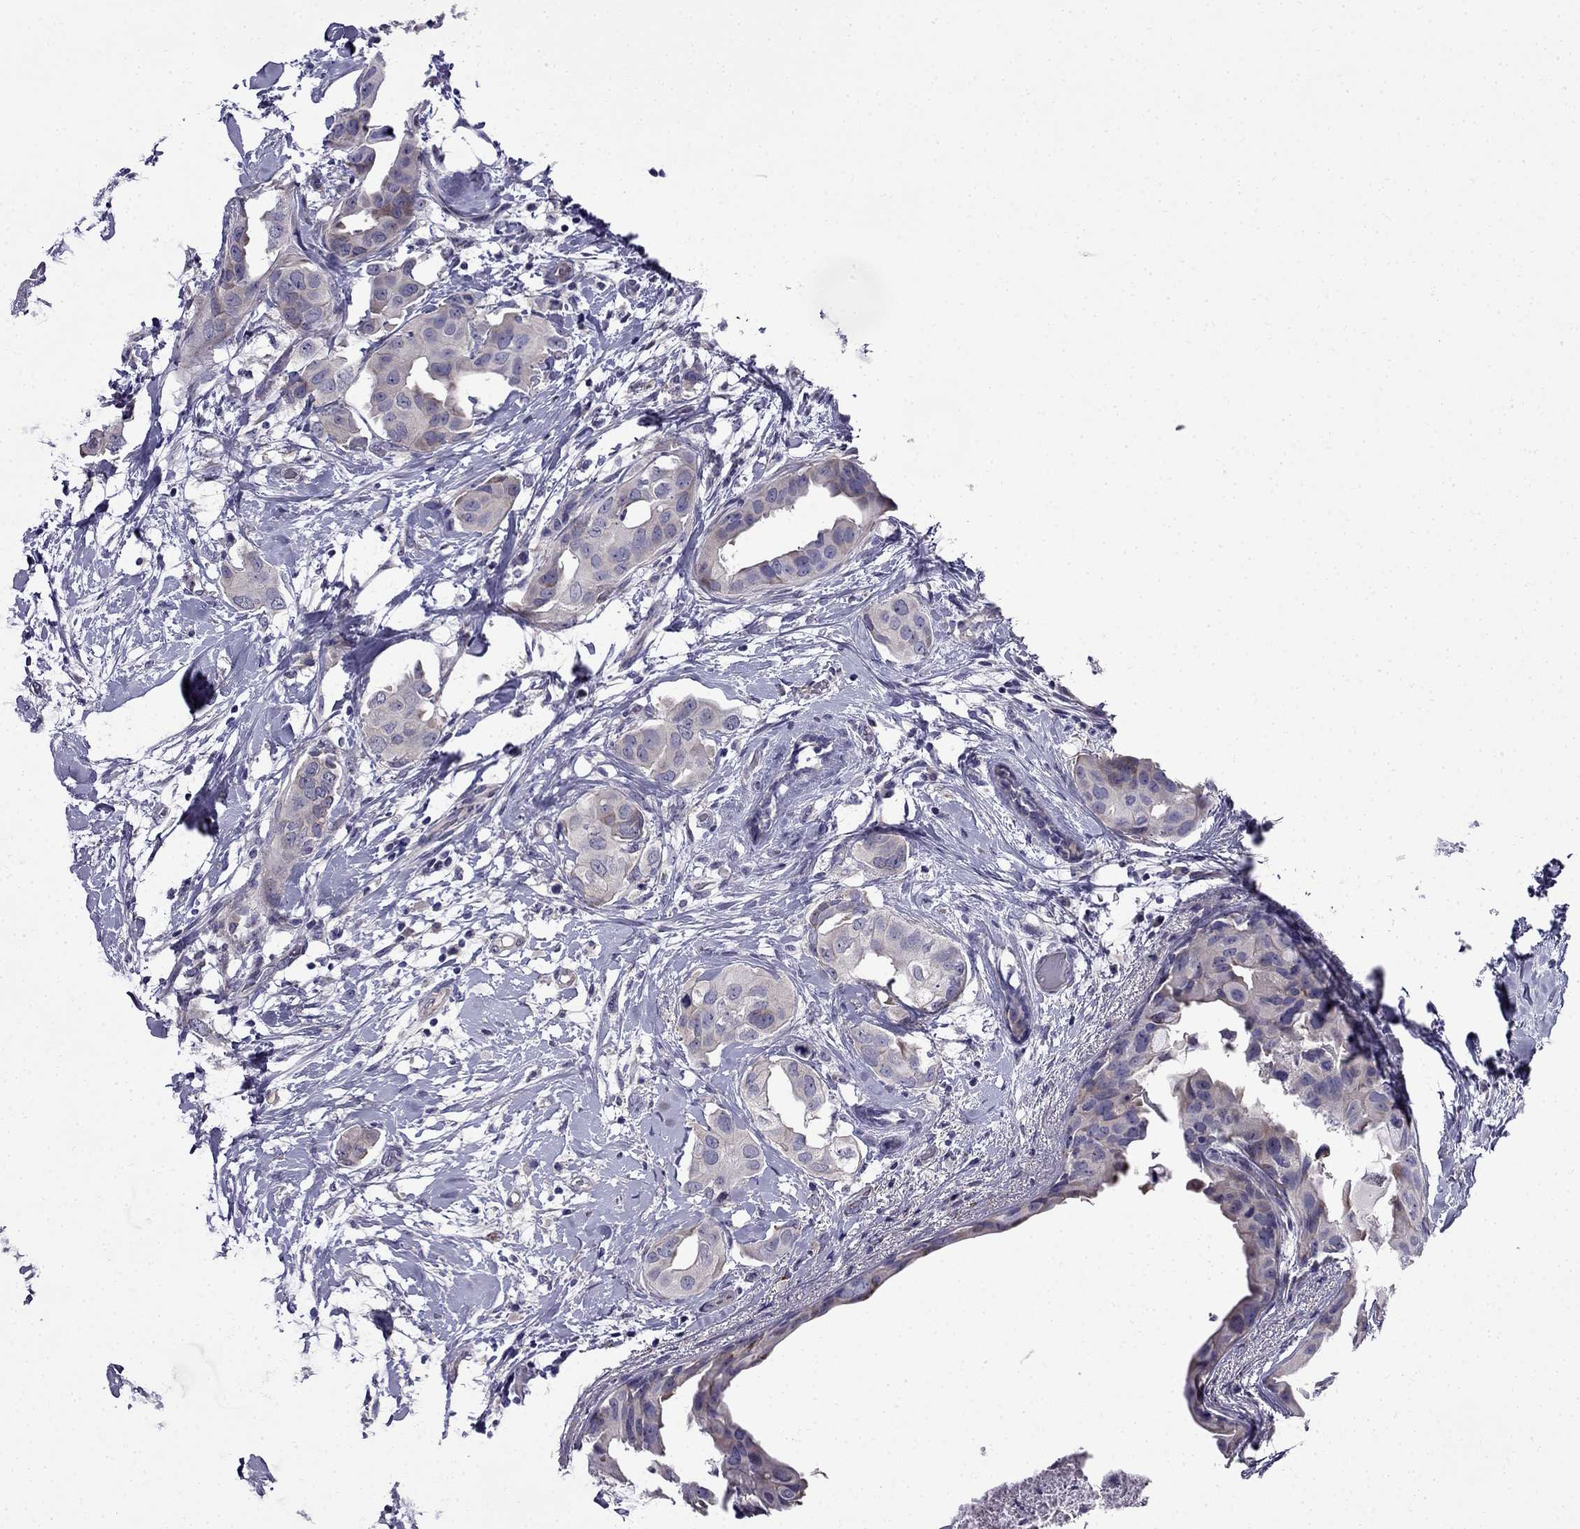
{"staining": {"intensity": "weak", "quantity": "<25%", "location": "cytoplasmic/membranous"}, "tissue": "breast cancer", "cell_type": "Tumor cells", "image_type": "cancer", "snomed": [{"axis": "morphology", "description": "Normal tissue, NOS"}, {"axis": "morphology", "description": "Duct carcinoma"}, {"axis": "topography", "description": "Breast"}], "caption": "Breast cancer (invasive ductal carcinoma) was stained to show a protein in brown. There is no significant staining in tumor cells.", "gene": "PI16", "patient": {"sex": "female", "age": 40}}